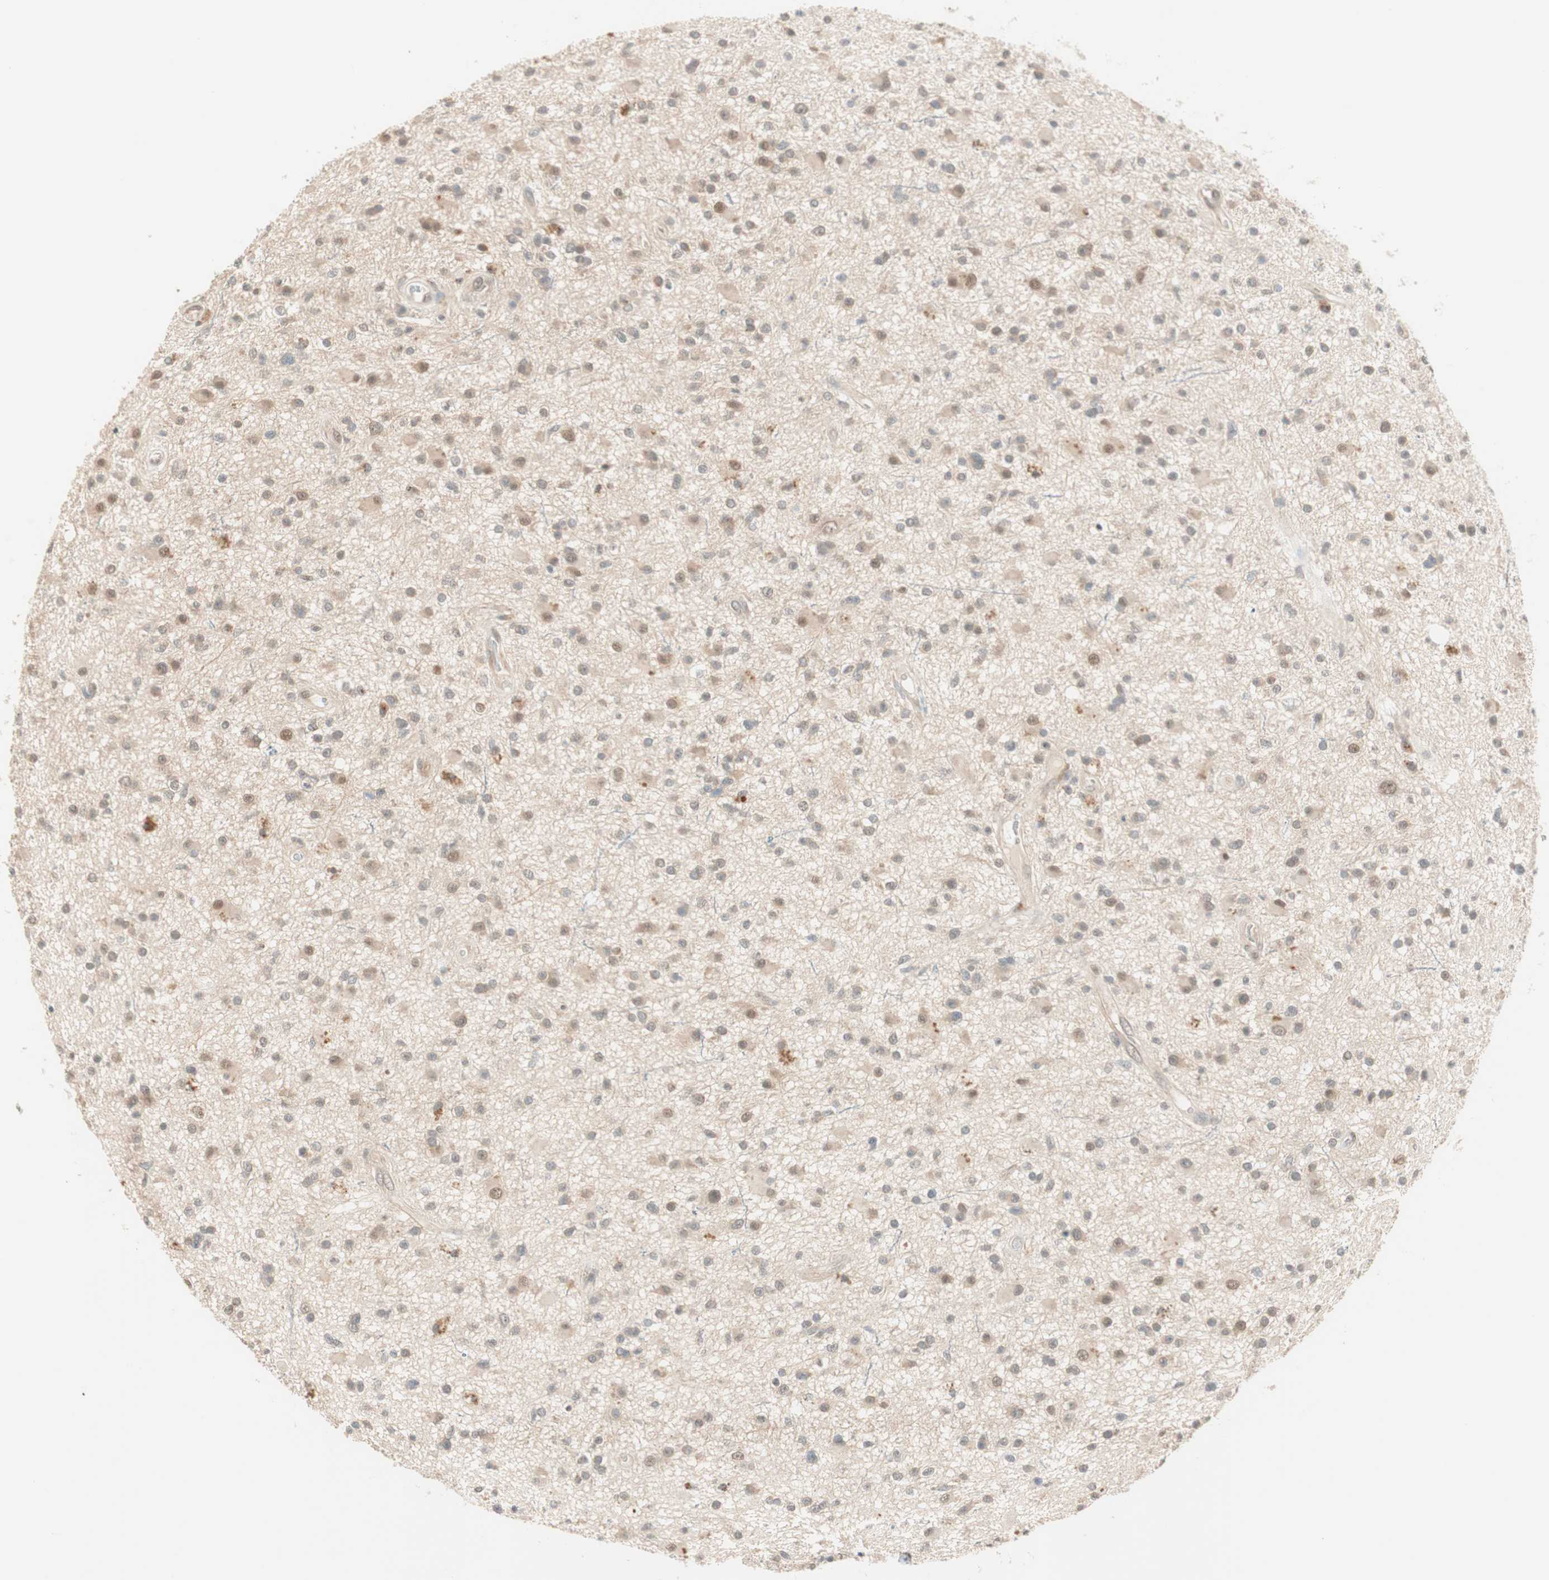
{"staining": {"intensity": "weak", "quantity": "25%-75%", "location": "cytoplasmic/membranous,nuclear"}, "tissue": "glioma", "cell_type": "Tumor cells", "image_type": "cancer", "snomed": [{"axis": "morphology", "description": "Glioma, malignant, High grade"}, {"axis": "topography", "description": "Brain"}], "caption": "This histopathology image demonstrates immunohistochemistry (IHC) staining of human malignant high-grade glioma, with low weak cytoplasmic/membranous and nuclear staining in approximately 25%-75% of tumor cells.", "gene": "PSMD8", "patient": {"sex": "male", "age": 33}}